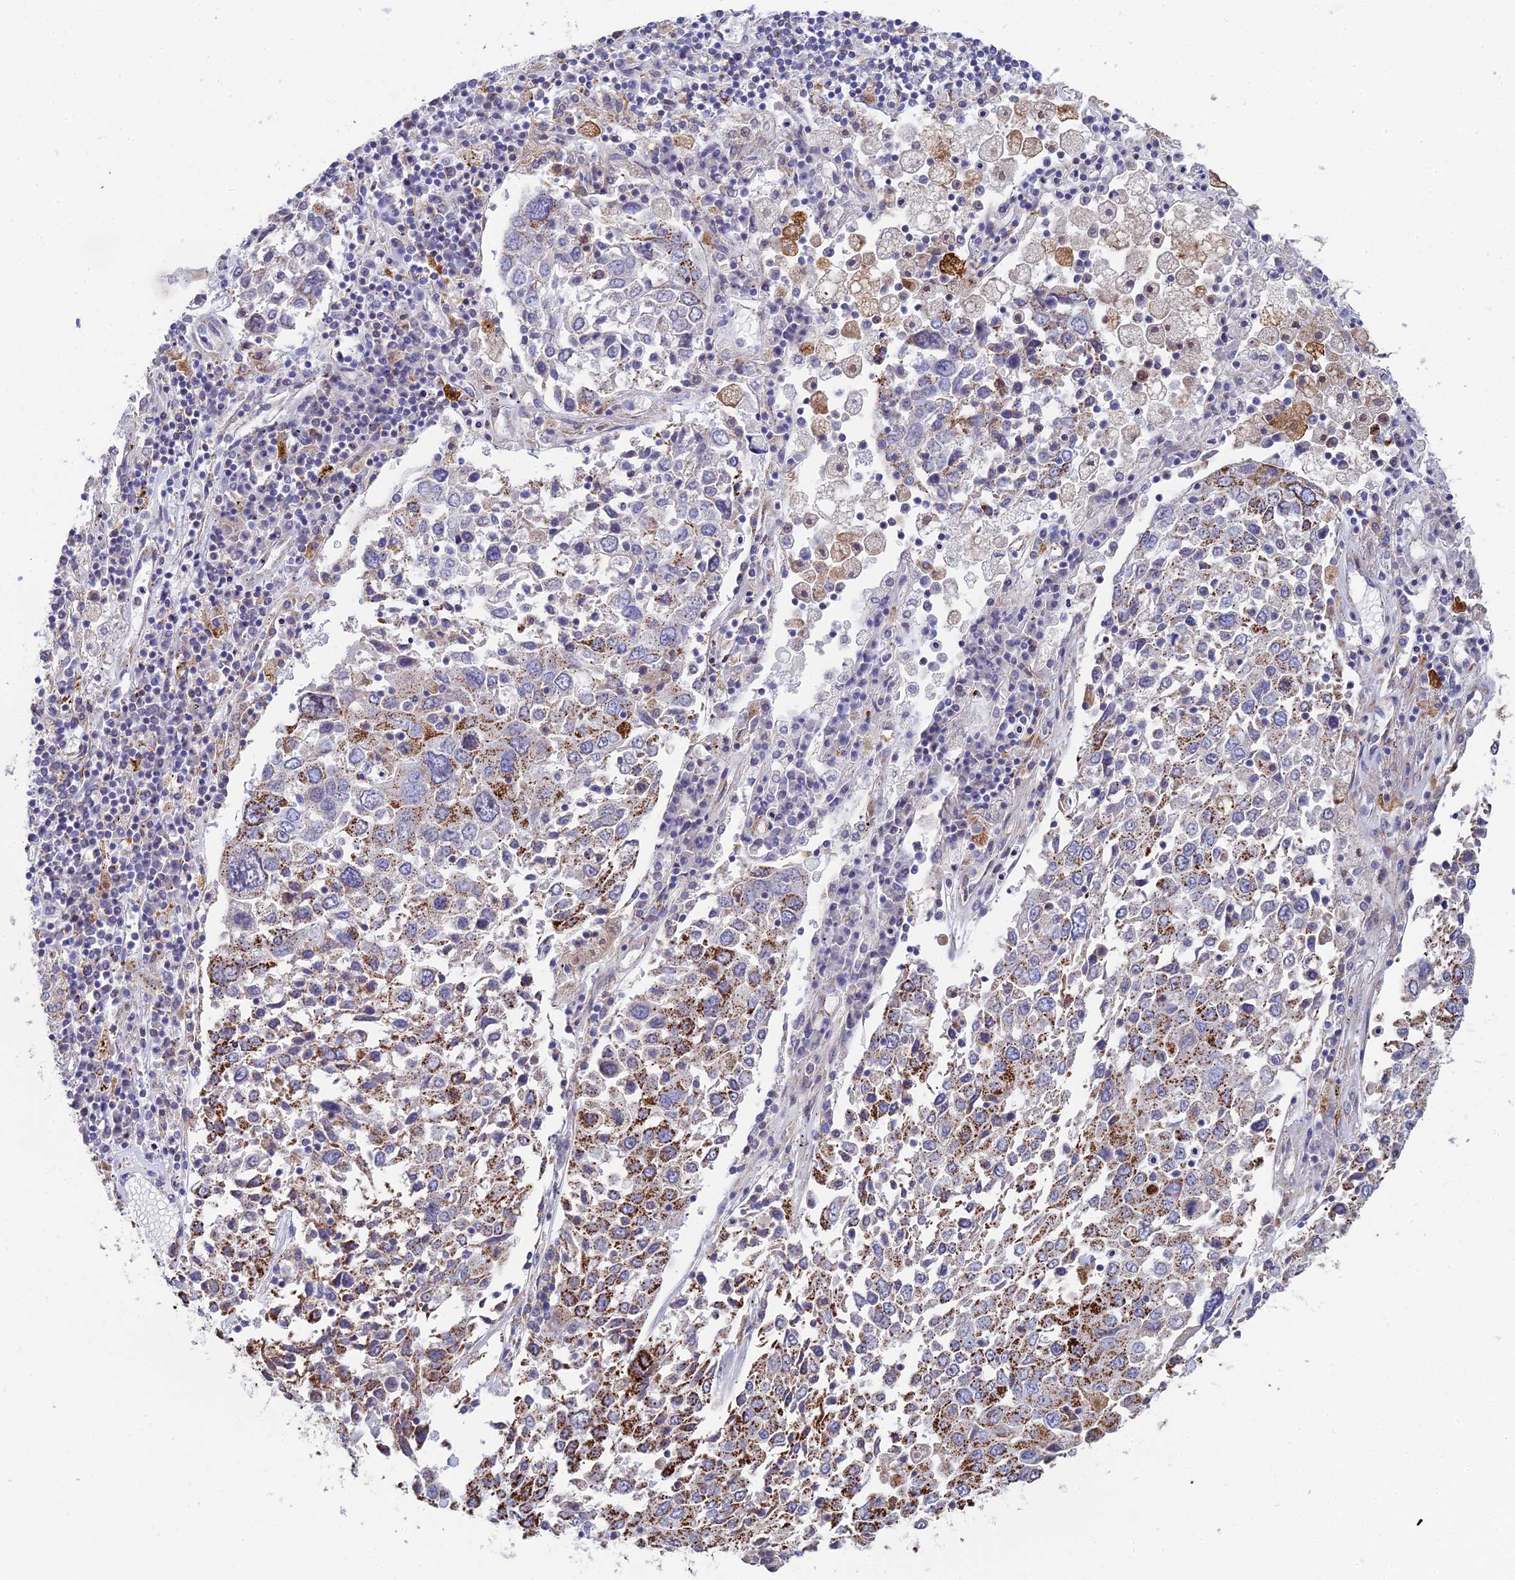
{"staining": {"intensity": "moderate", "quantity": ">75%", "location": "cytoplasmic/membranous"}, "tissue": "lung cancer", "cell_type": "Tumor cells", "image_type": "cancer", "snomed": [{"axis": "morphology", "description": "Squamous cell carcinoma, NOS"}, {"axis": "topography", "description": "Lung"}], "caption": "Protein staining of lung cancer (squamous cell carcinoma) tissue shows moderate cytoplasmic/membranous positivity in about >75% of tumor cells. The protein of interest is shown in brown color, while the nuclei are stained blue.", "gene": "CSPG4", "patient": {"sex": "male", "age": 65}}